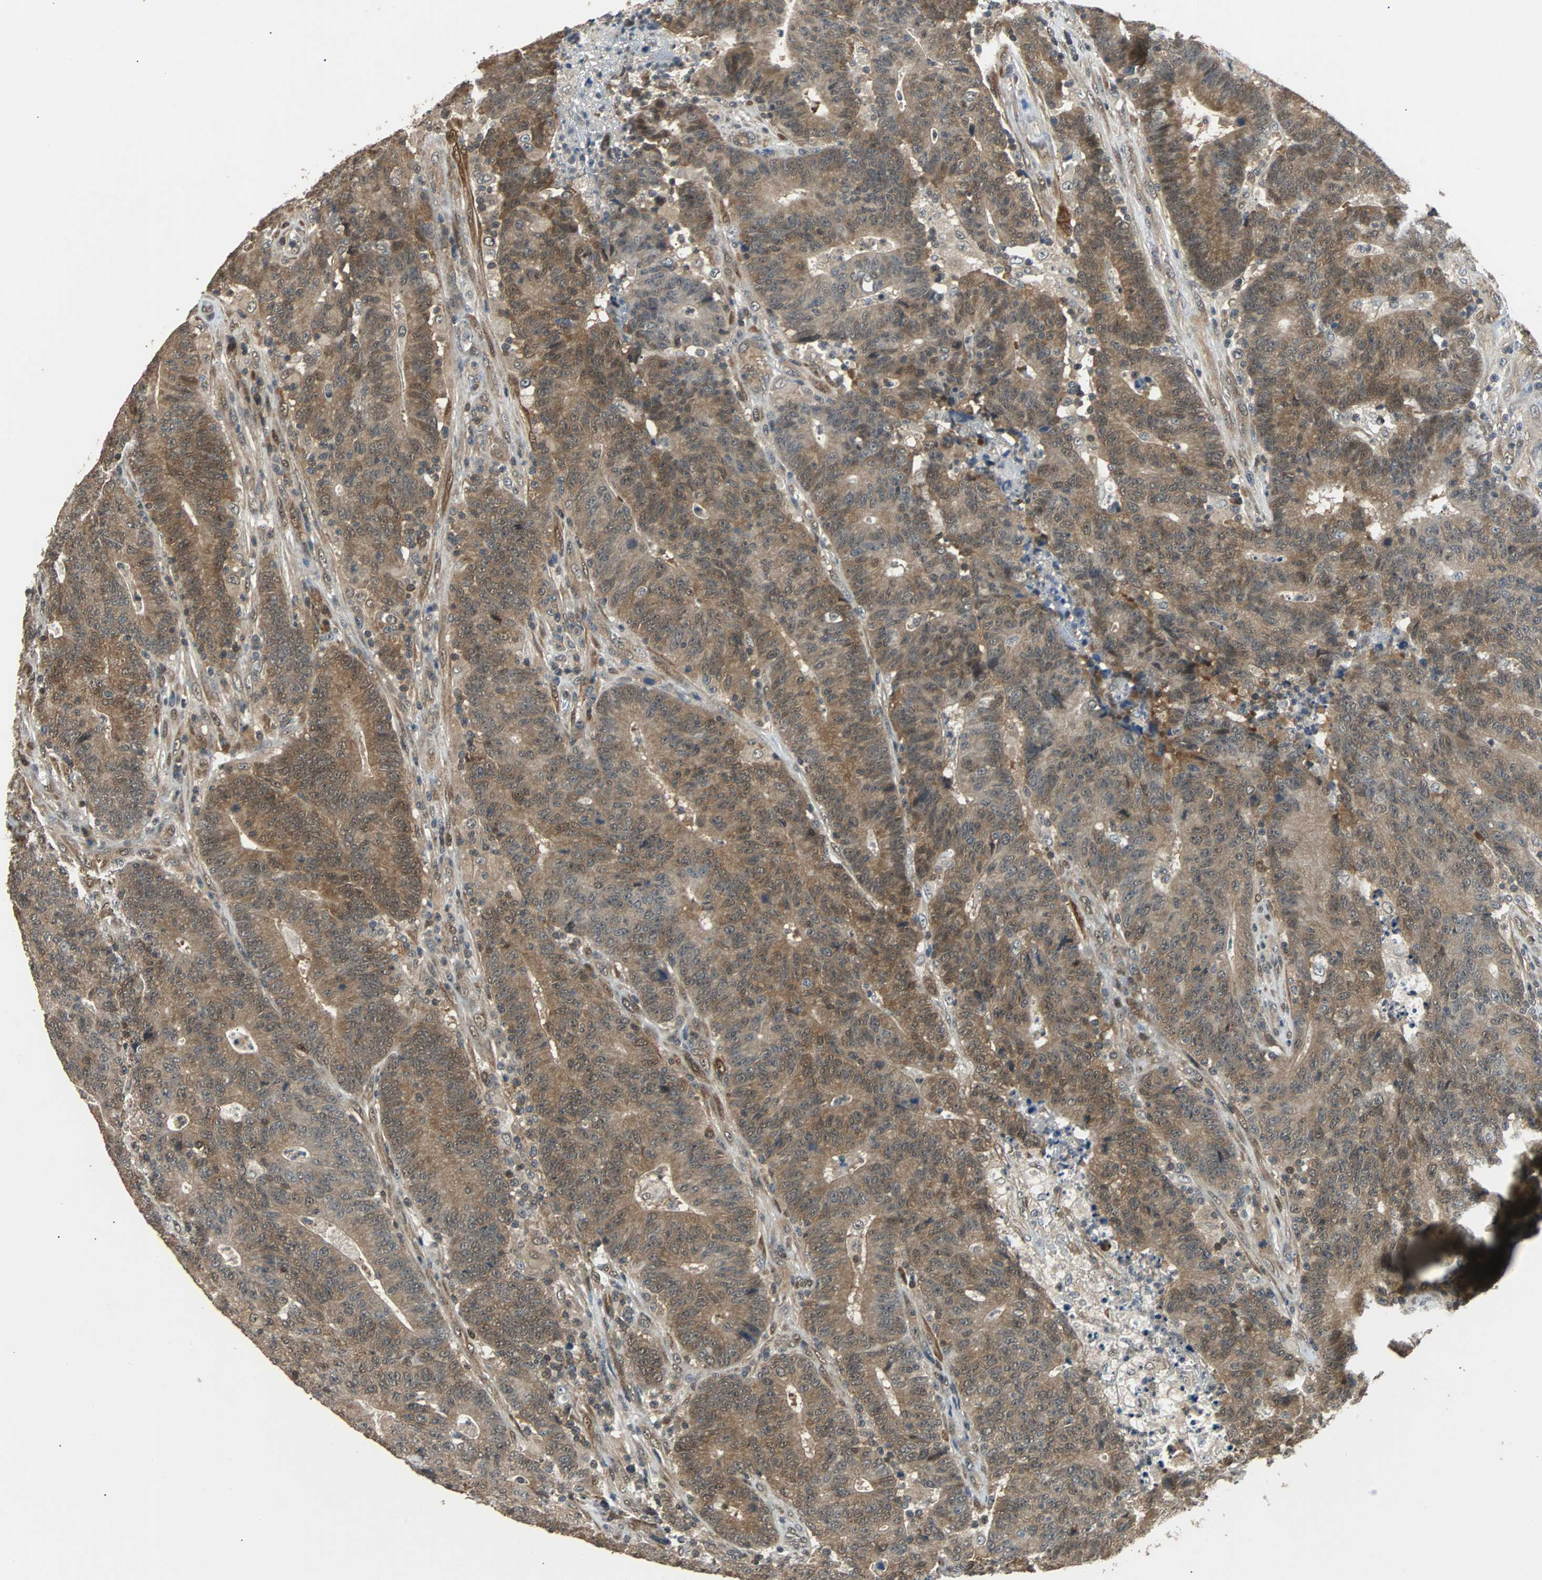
{"staining": {"intensity": "moderate", "quantity": ">75%", "location": "cytoplasmic/membranous"}, "tissue": "colorectal cancer", "cell_type": "Tumor cells", "image_type": "cancer", "snomed": [{"axis": "morphology", "description": "Normal tissue, NOS"}, {"axis": "morphology", "description": "Adenocarcinoma, NOS"}, {"axis": "topography", "description": "Colon"}], "caption": "The photomicrograph displays a brown stain indicating the presence of a protein in the cytoplasmic/membranous of tumor cells in colorectal adenocarcinoma.", "gene": "PRDX6", "patient": {"sex": "female", "age": 75}}